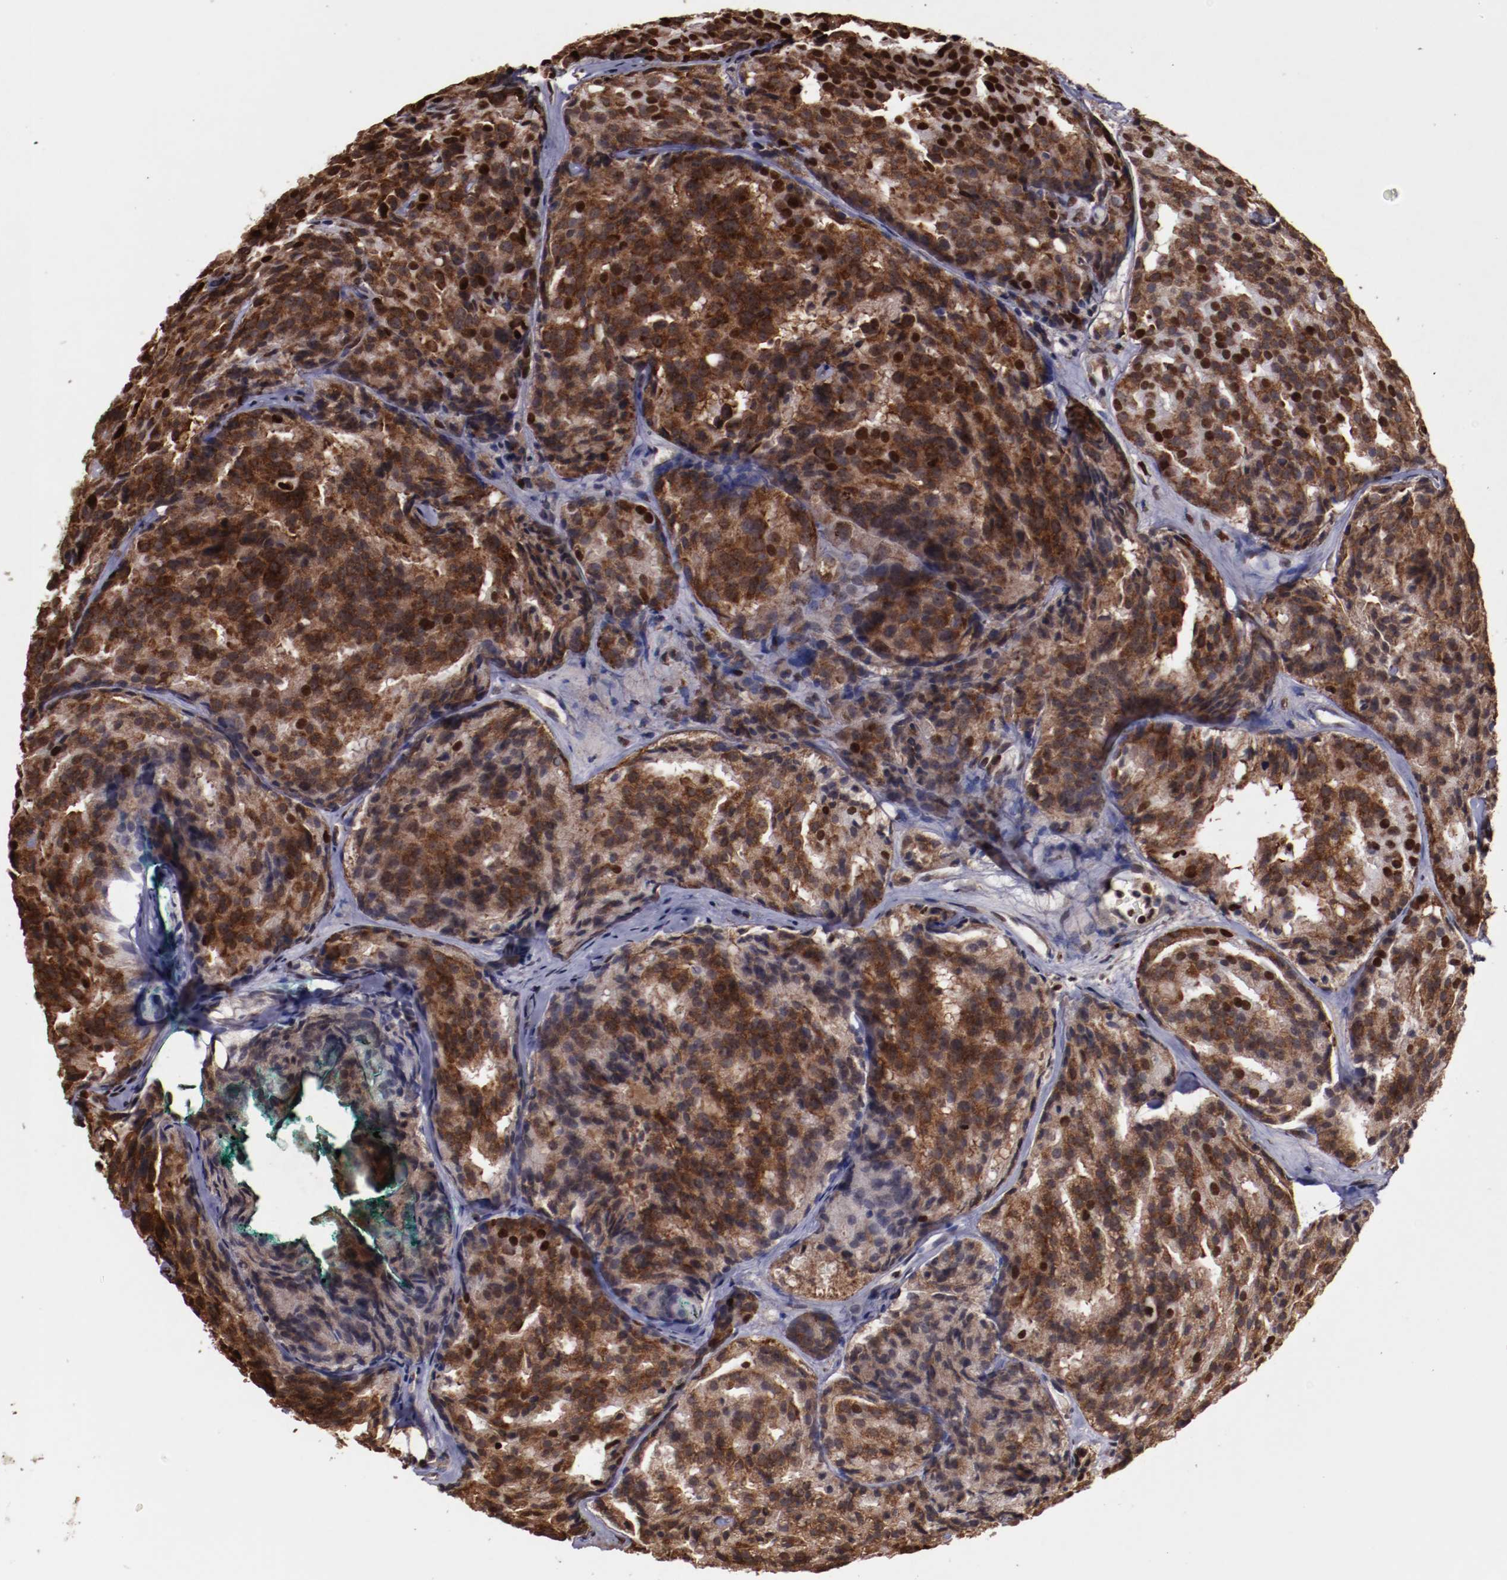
{"staining": {"intensity": "moderate", "quantity": "25%-75%", "location": "cytoplasmic/membranous,nuclear"}, "tissue": "prostate cancer", "cell_type": "Tumor cells", "image_type": "cancer", "snomed": [{"axis": "morphology", "description": "Adenocarcinoma, High grade"}, {"axis": "topography", "description": "Prostate"}], "caption": "IHC (DAB (3,3'-diaminobenzidine)) staining of human prostate cancer demonstrates moderate cytoplasmic/membranous and nuclear protein positivity in about 25%-75% of tumor cells.", "gene": "APEX1", "patient": {"sex": "male", "age": 64}}